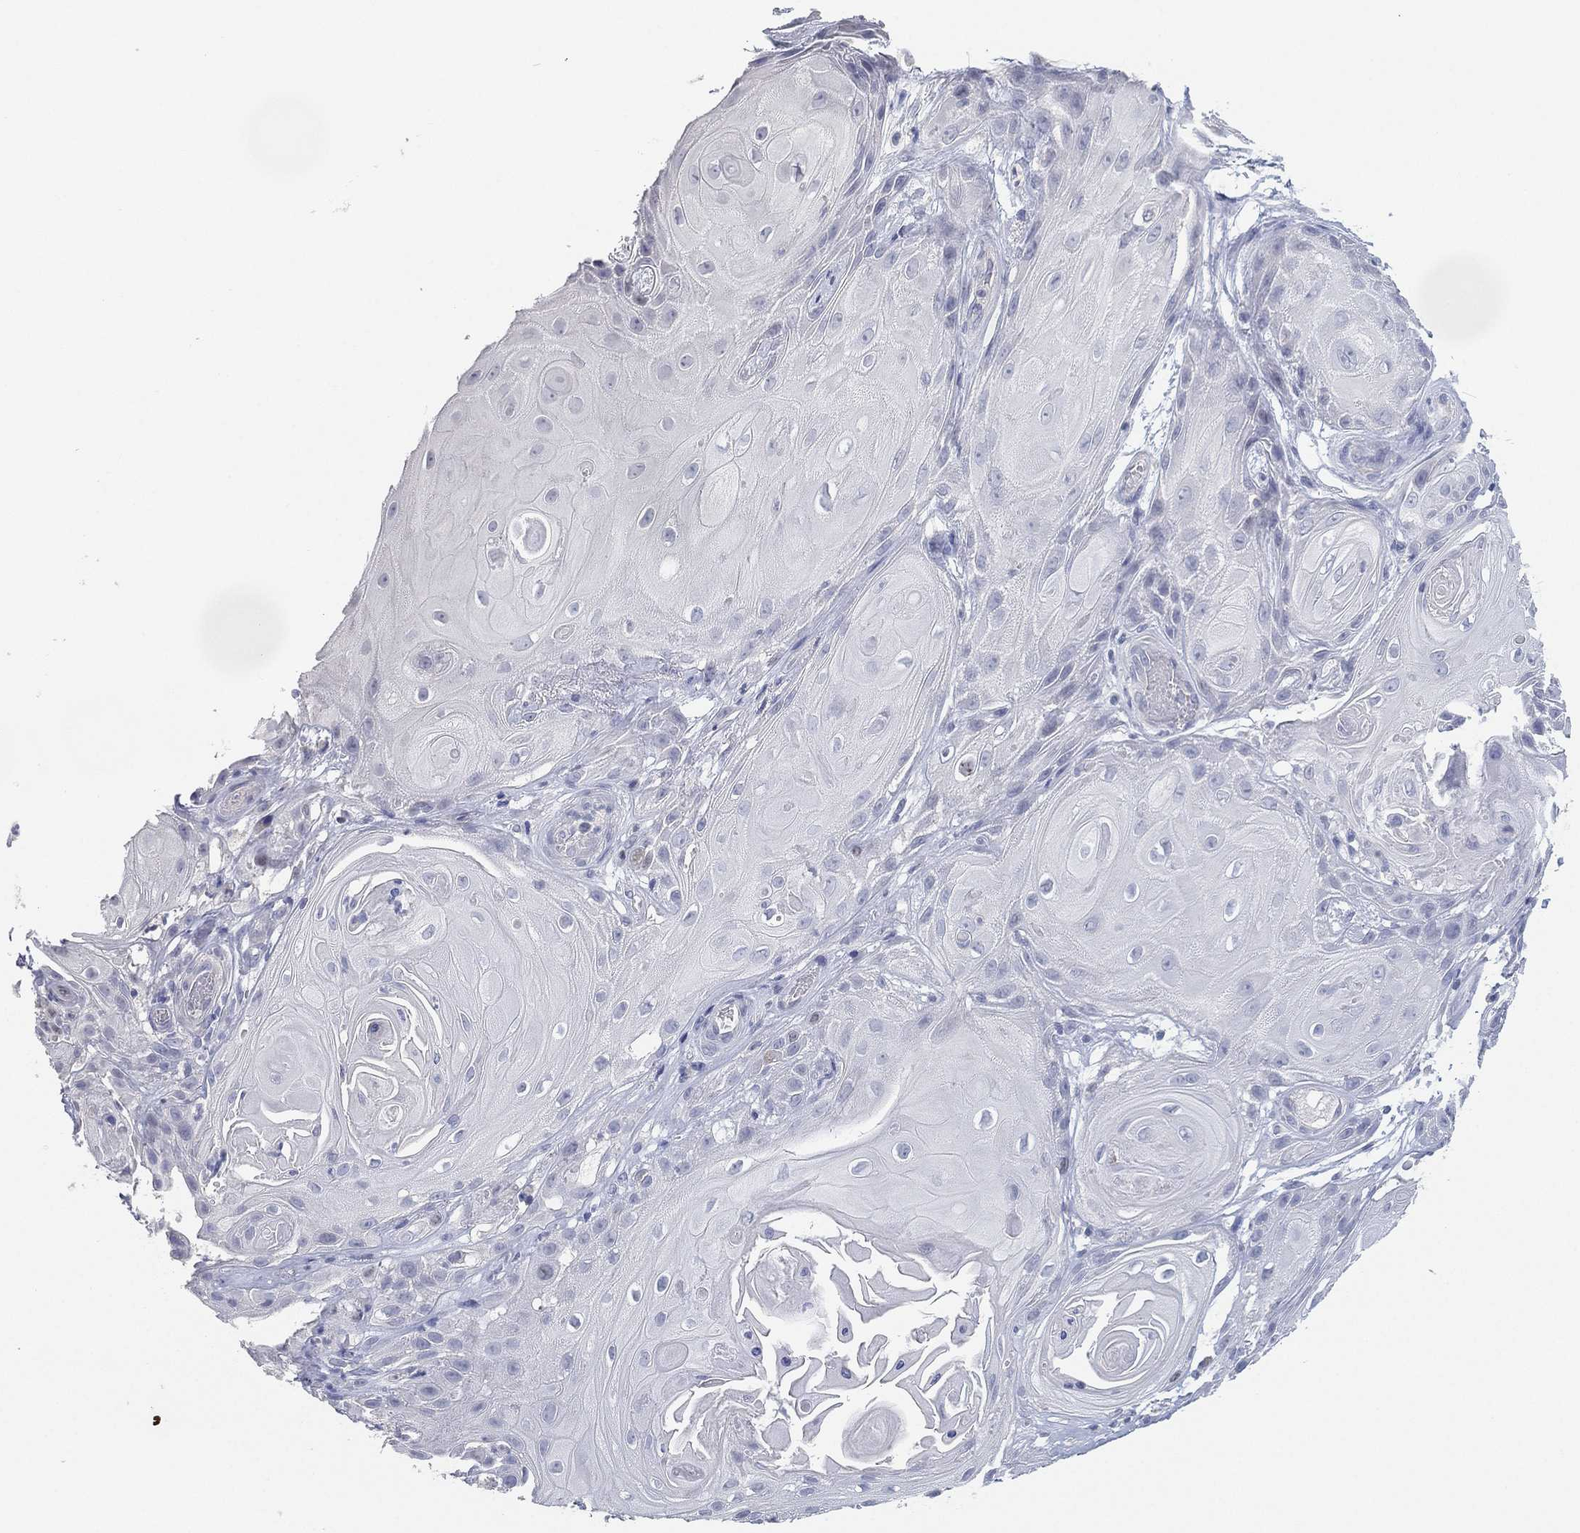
{"staining": {"intensity": "negative", "quantity": "none", "location": "none"}, "tissue": "skin cancer", "cell_type": "Tumor cells", "image_type": "cancer", "snomed": [{"axis": "morphology", "description": "Squamous cell carcinoma, NOS"}, {"axis": "topography", "description": "Skin"}], "caption": "This is an IHC histopathology image of squamous cell carcinoma (skin). There is no staining in tumor cells.", "gene": "FAM187B", "patient": {"sex": "male", "age": 62}}